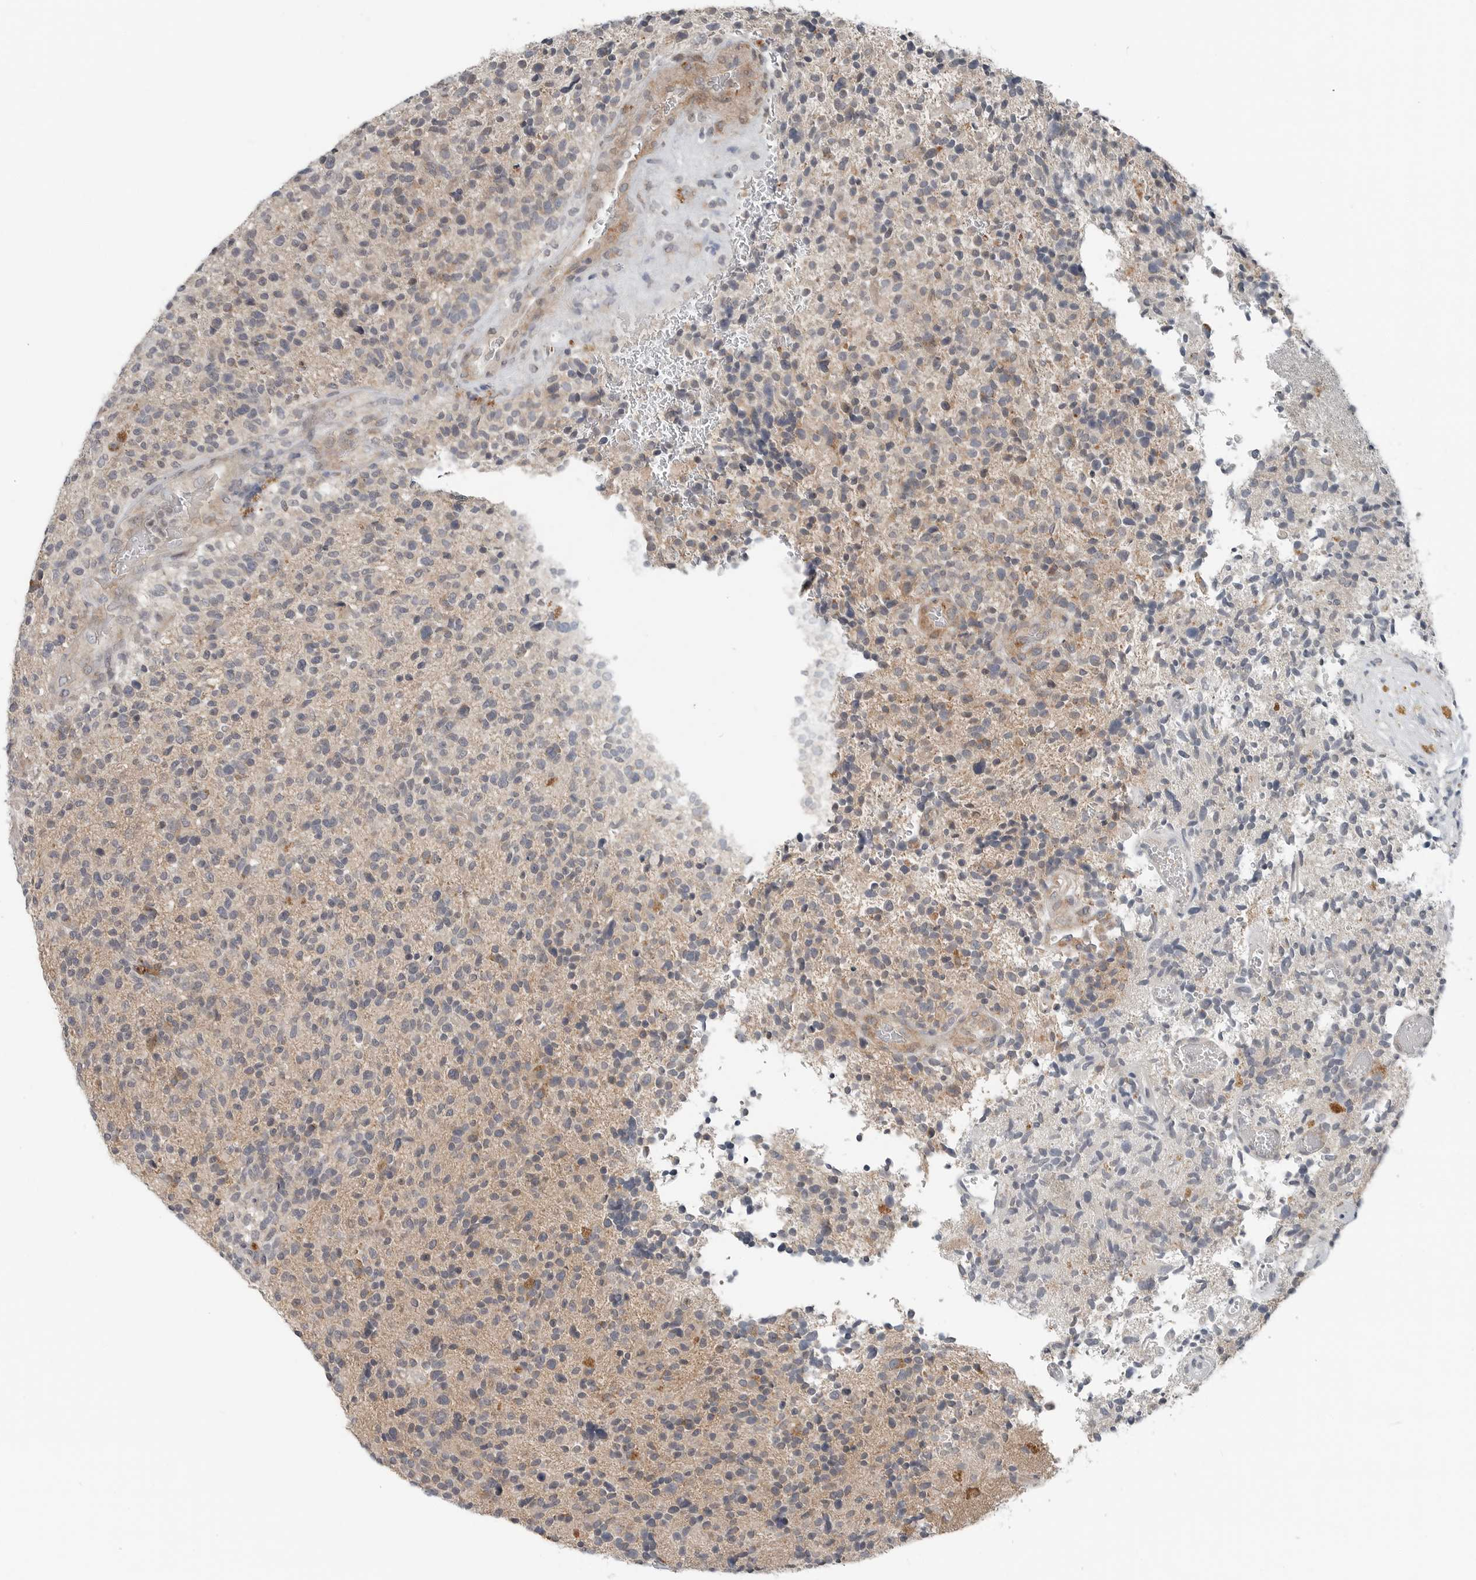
{"staining": {"intensity": "weak", "quantity": "<25%", "location": "cytoplasmic/membranous"}, "tissue": "glioma", "cell_type": "Tumor cells", "image_type": "cancer", "snomed": [{"axis": "morphology", "description": "Glioma, malignant, High grade"}, {"axis": "topography", "description": "Brain"}], "caption": "The photomicrograph reveals no staining of tumor cells in malignant glioma (high-grade).", "gene": "FCRLB", "patient": {"sex": "male", "age": 72}}